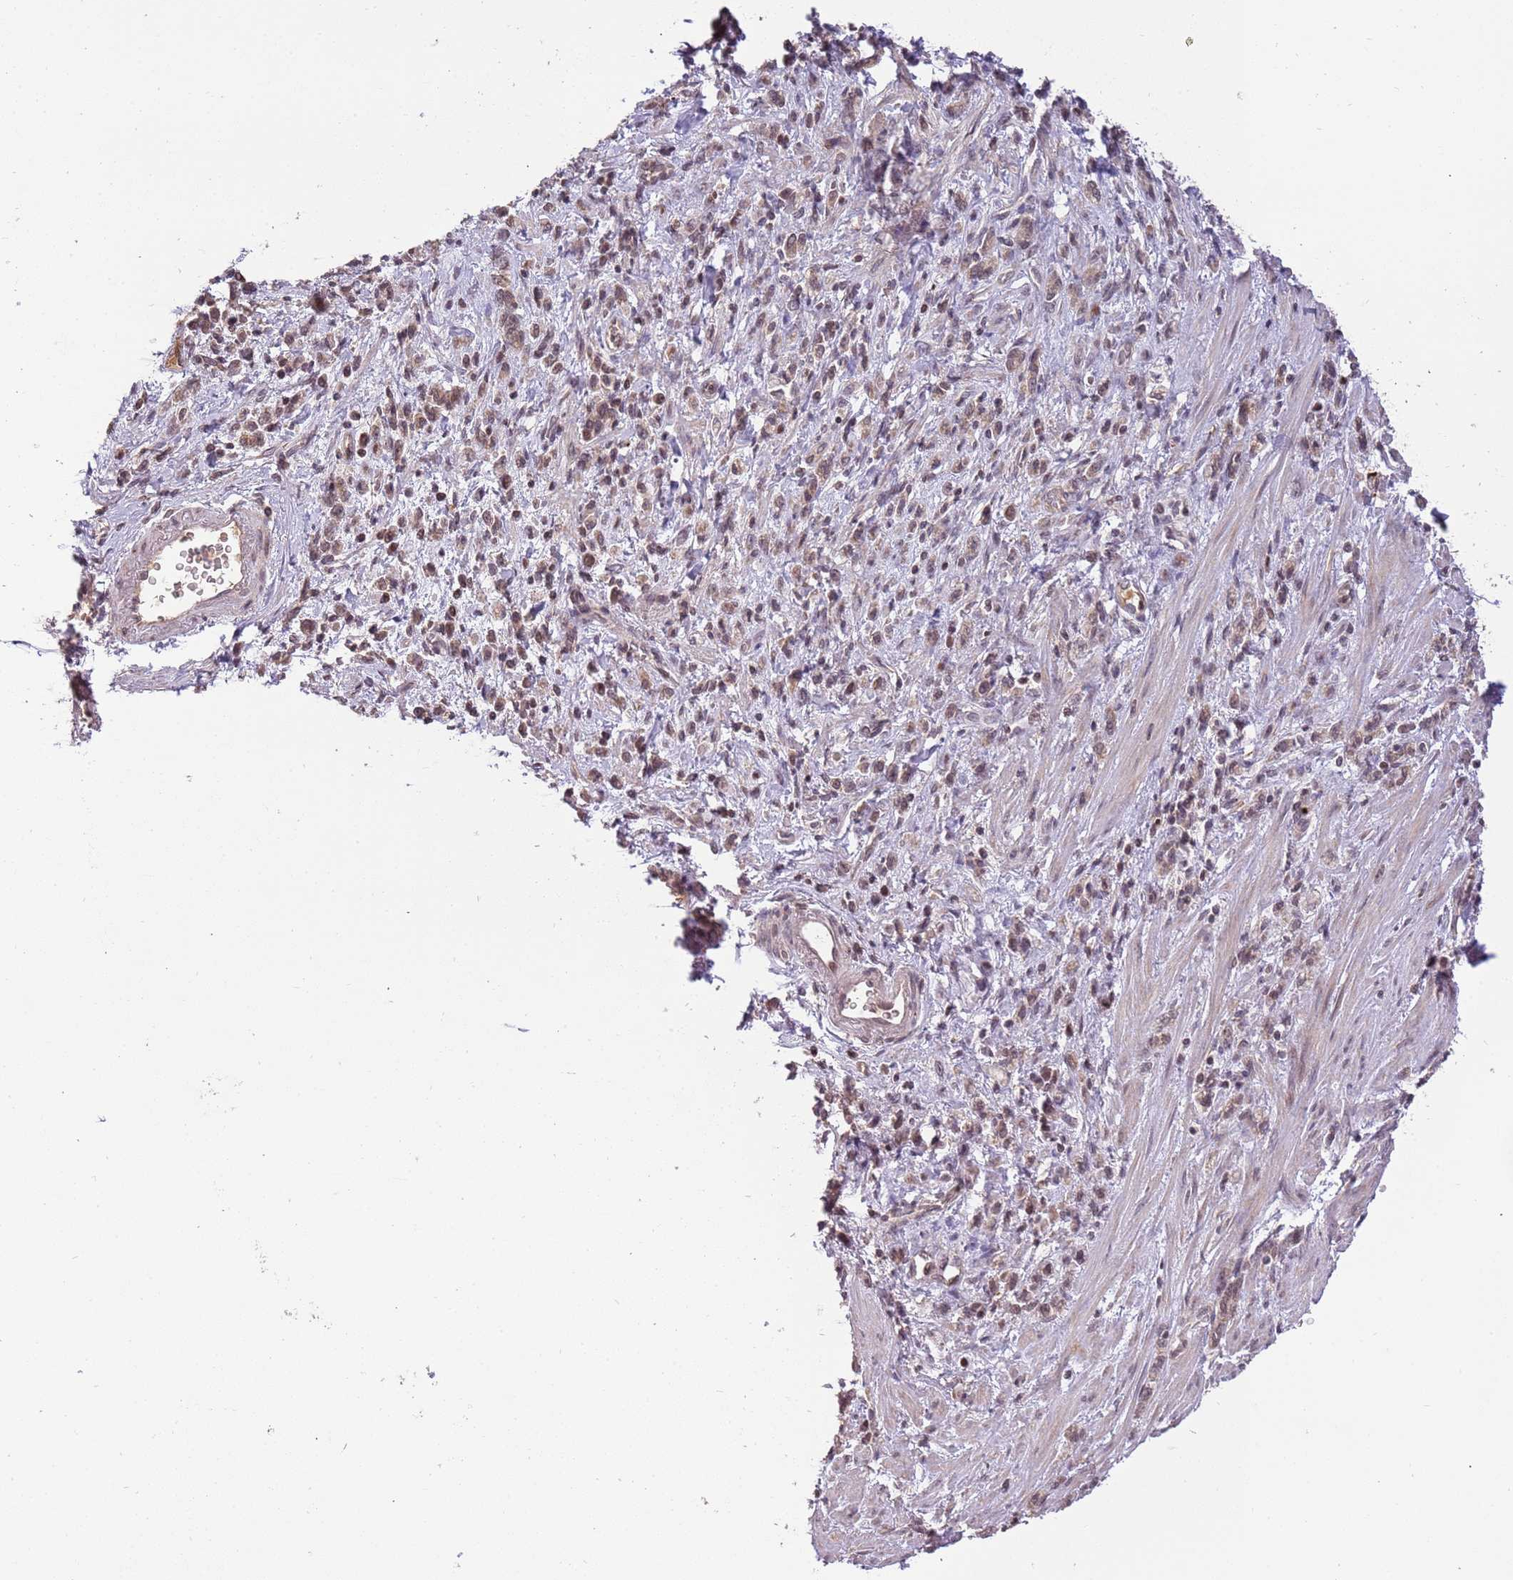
{"staining": {"intensity": "weak", "quantity": ">75%", "location": "cytoplasmic/membranous,nuclear"}, "tissue": "stomach cancer", "cell_type": "Tumor cells", "image_type": "cancer", "snomed": [{"axis": "morphology", "description": "Adenocarcinoma, NOS"}, {"axis": "topography", "description": "Stomach"}], "caption": "A low amount of weak cytoplasmic/membranous and nuclear staining is seen in approximately >75% of tumor cells in stomach cancer tissue.", "gene": "SAMSN1", "patient": {"sex": "male", "age": 77}}